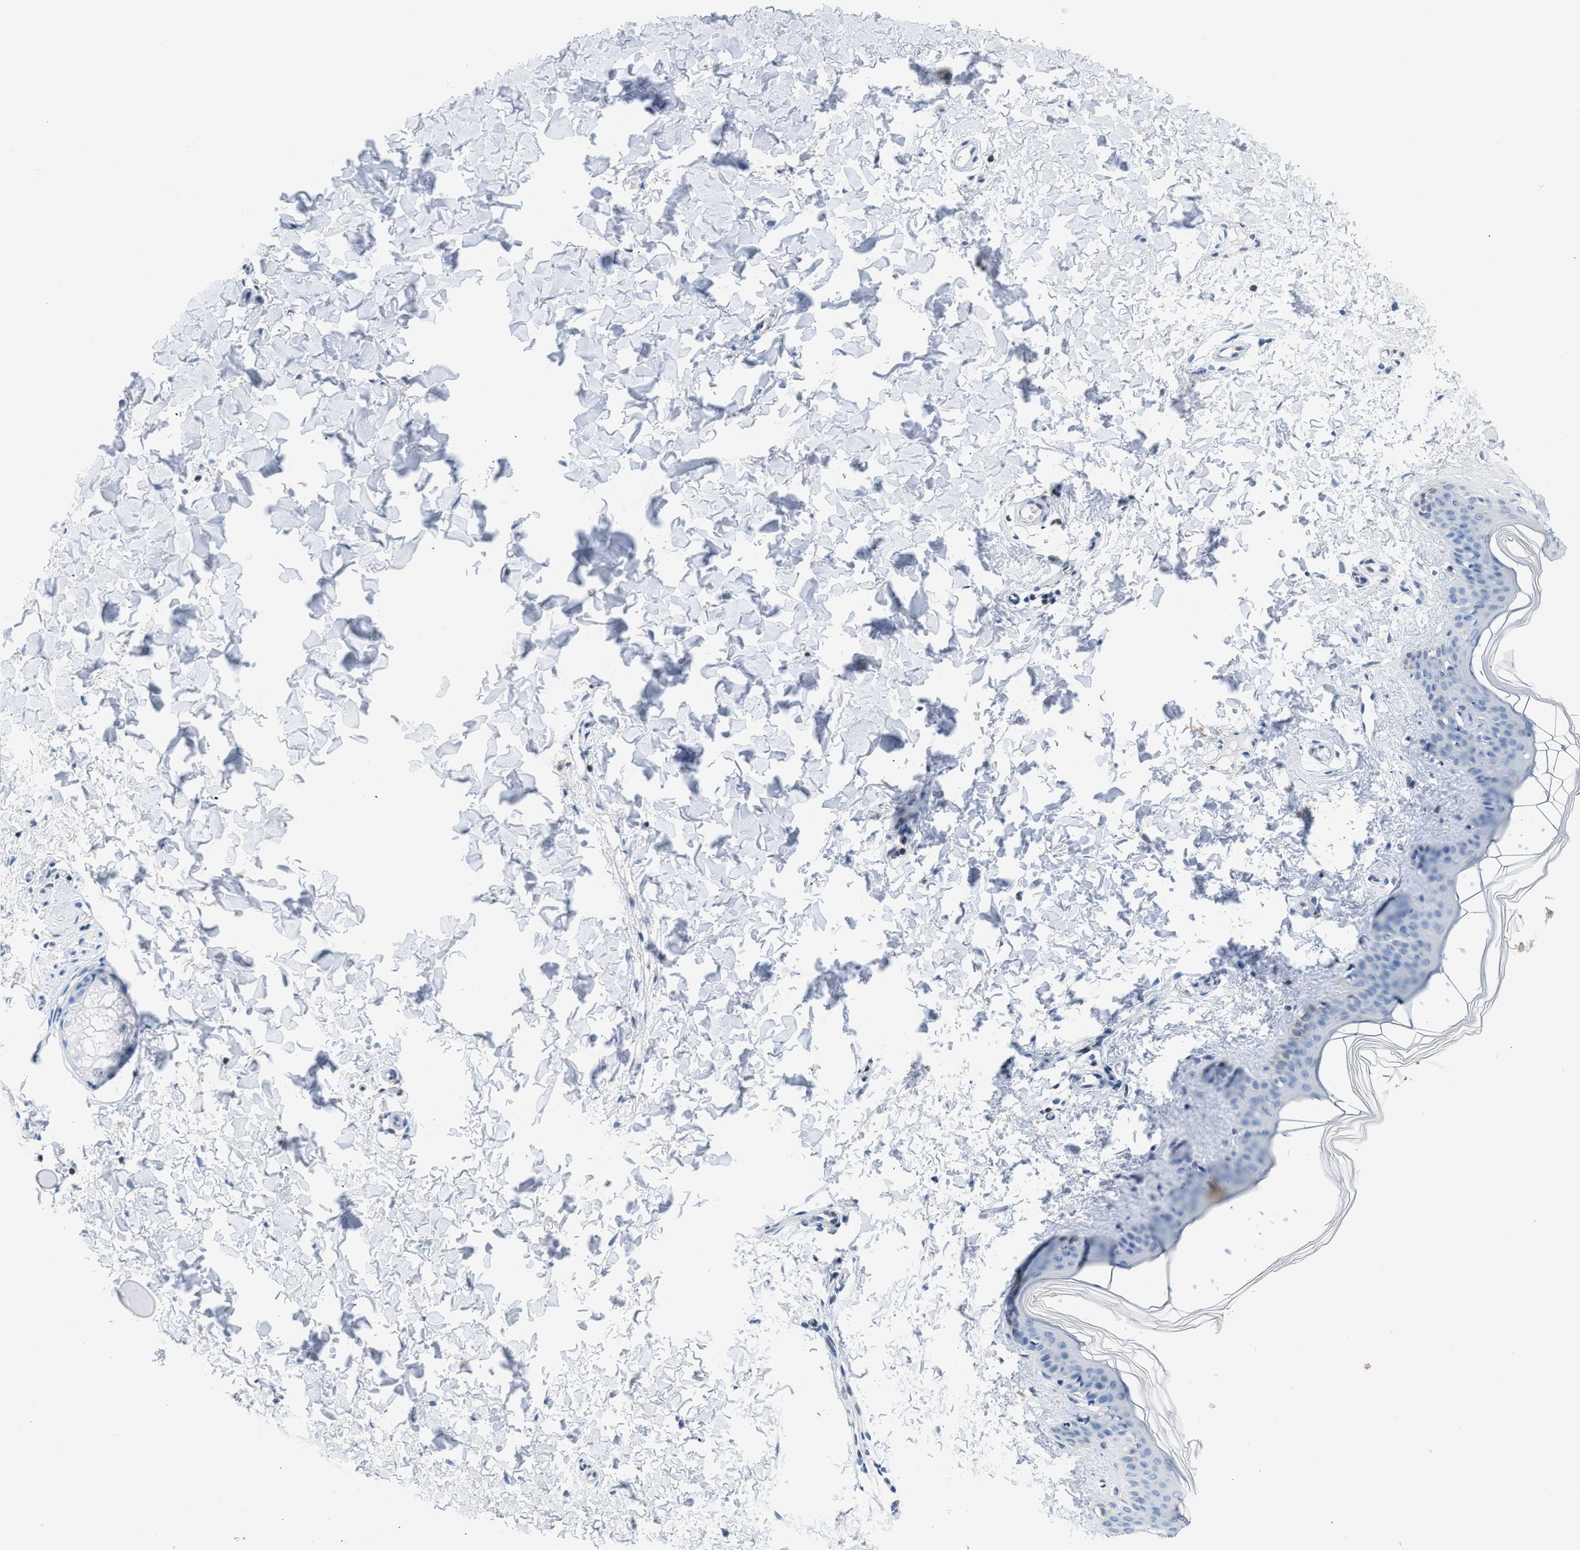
{"staining": {"intensity": "negative", "quantity": "none", "location": "none"}, "tissue": "skin", "cell_type": "Fibroblasts", "image_type": "normal", "snomed": [{"axis": "morphology", "description": "Normal tissue, NOS"}, {"axis": "topography", "description": "Skin"}], "caption": "This is an immunohistochemistry (IHC) micrograph of normal skin. There is no expression in fibroblasts.", "gene": "NFATC2", "patient": {"sex": "female", "age": 17}}